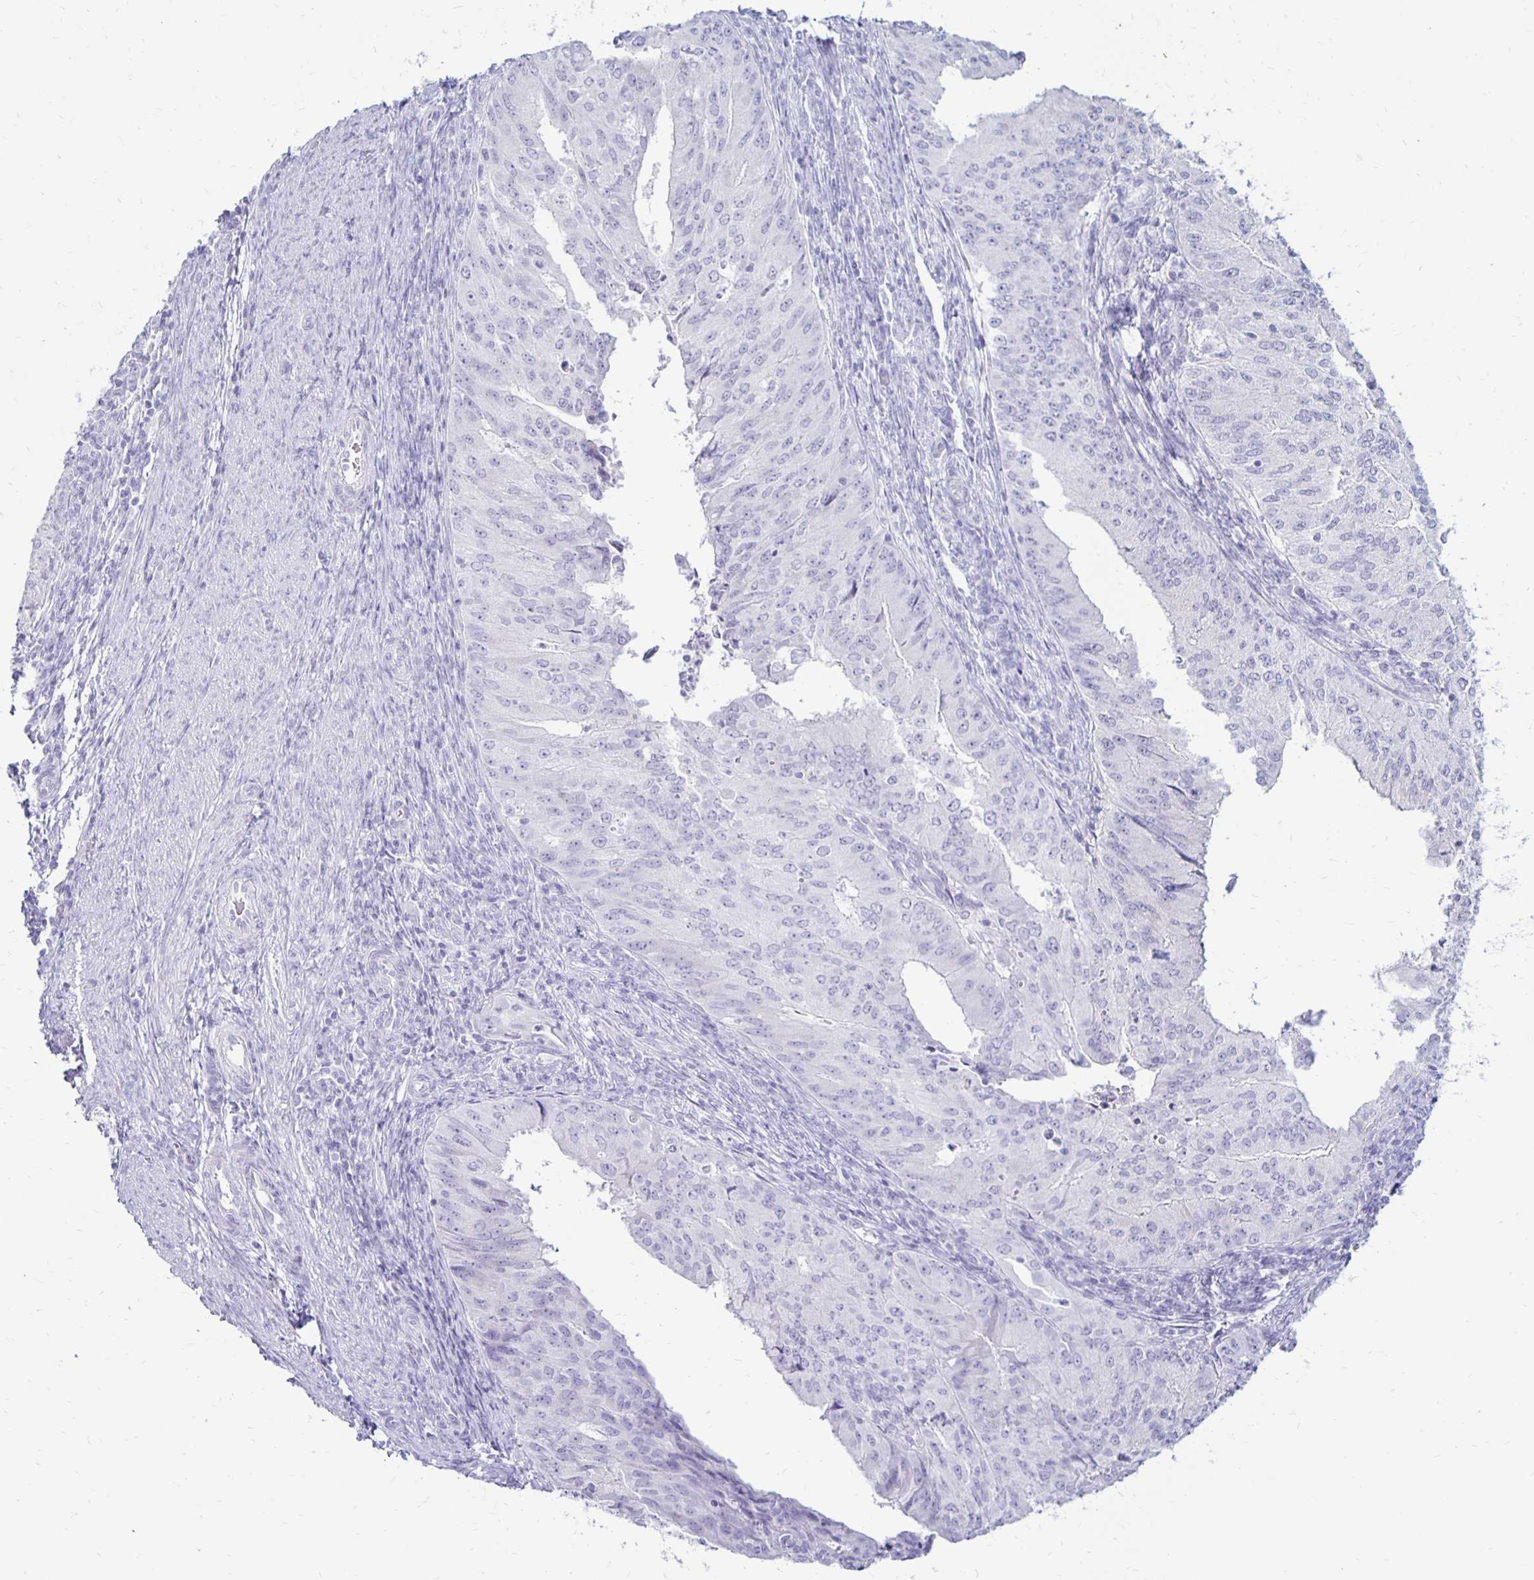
{"staining": {"intensity": "negative", "quantity": "none", "location": "none"}, "tissue": "endometrial cancer", "cell_type": "Tumor cells", "image_type": "cancer", "snomed": [{"axis": "morphology", "description": "Adenocarcinoma, NOS"}, {"axis": "topography", "description": "Endometrium"}], "caption": "Immunohistochemistry photomicrograph of neoplastic tissue: human endometrial cancer (adenocarcinoma) stained with DAB exhibits no significant protein staining in tumor cells.", "gene": "RYR1", "patient": {"sex": "female", "age": 50}}